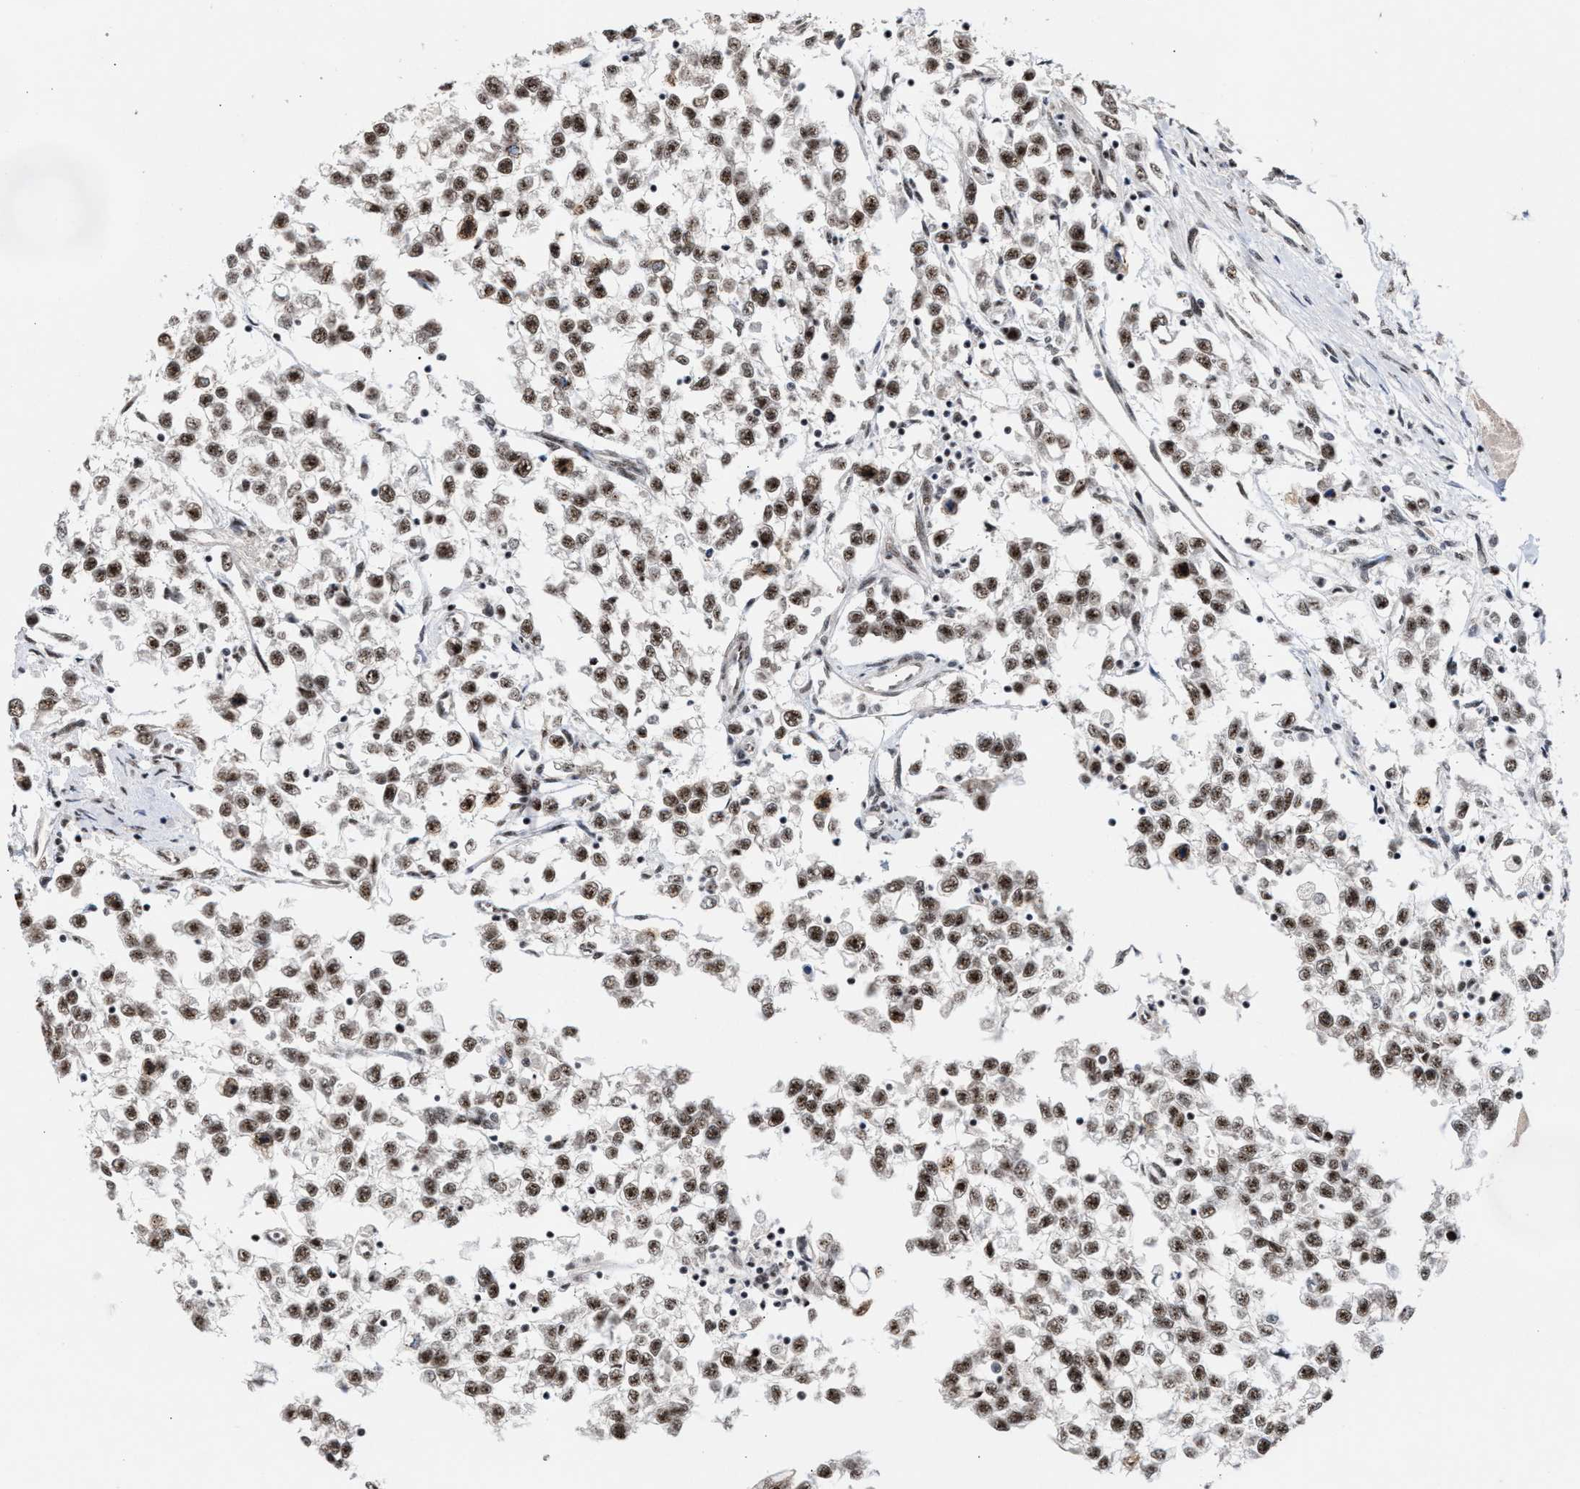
{"staining": {"intensity": "strong", "quantity": ">75%", "location": "nuclear"}, "tissue": "testis cancer", "cell_type": "Tumor cells", "image_type": "cancer", "snomed": [{"axis": "morphology", "description": "Seminoma, NOS"}, {"axis": "morphology", "description": "Carcinoma, Embryonal, NOS"}, {"axis": "topography", "description": "Testis"}], "caption": "The image exhibits staining of testis seminoma, revealing strong nuclear protein expression (brown color) within tumor cells.", "gene": "EIF4A3", "patient": {"sex": "male", "age": 51}}